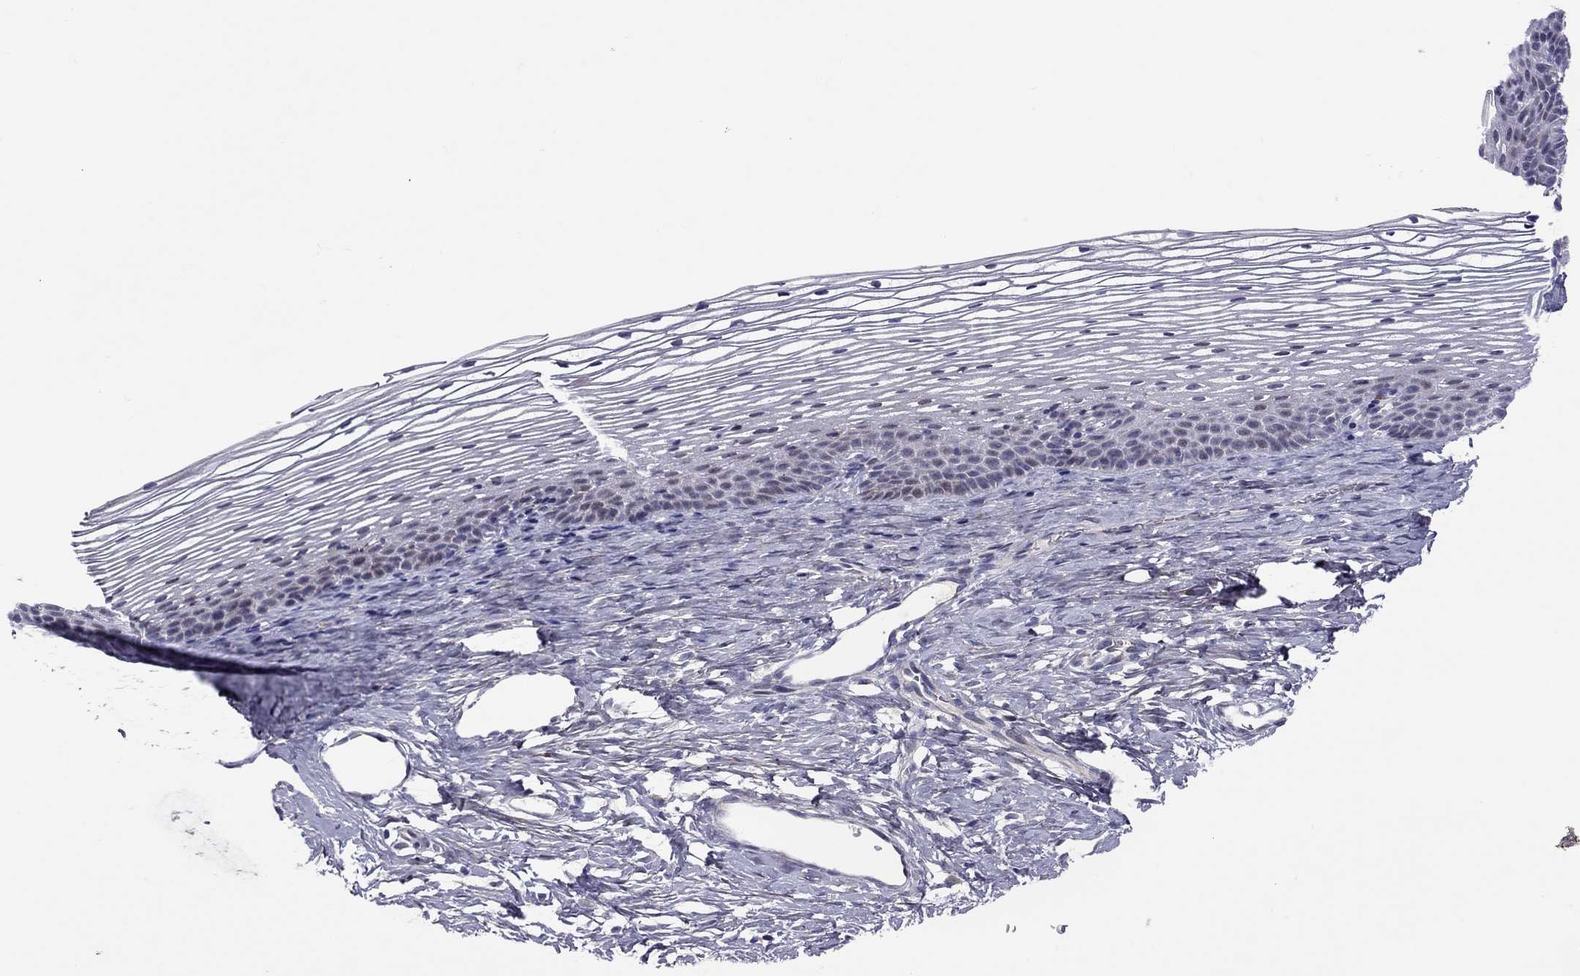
{"staining": {"intensity": "negative", "quantity": "none", "location": "none"}, "tissue": "cervix", "cell_type": "Glandular cells", "image_type": "normal", "snomed": [{"axis": "morphology", "description": "Normal tissue, NOS"}, {"axis": "topography", "description": "Cervix"}], "caption": "Immunohistochemical staining of unremarkable human cervix exhibits no significant positivity in glandular cells.", "gene": "C8orf88", "patient": {"sex": "female", "age": 39}}